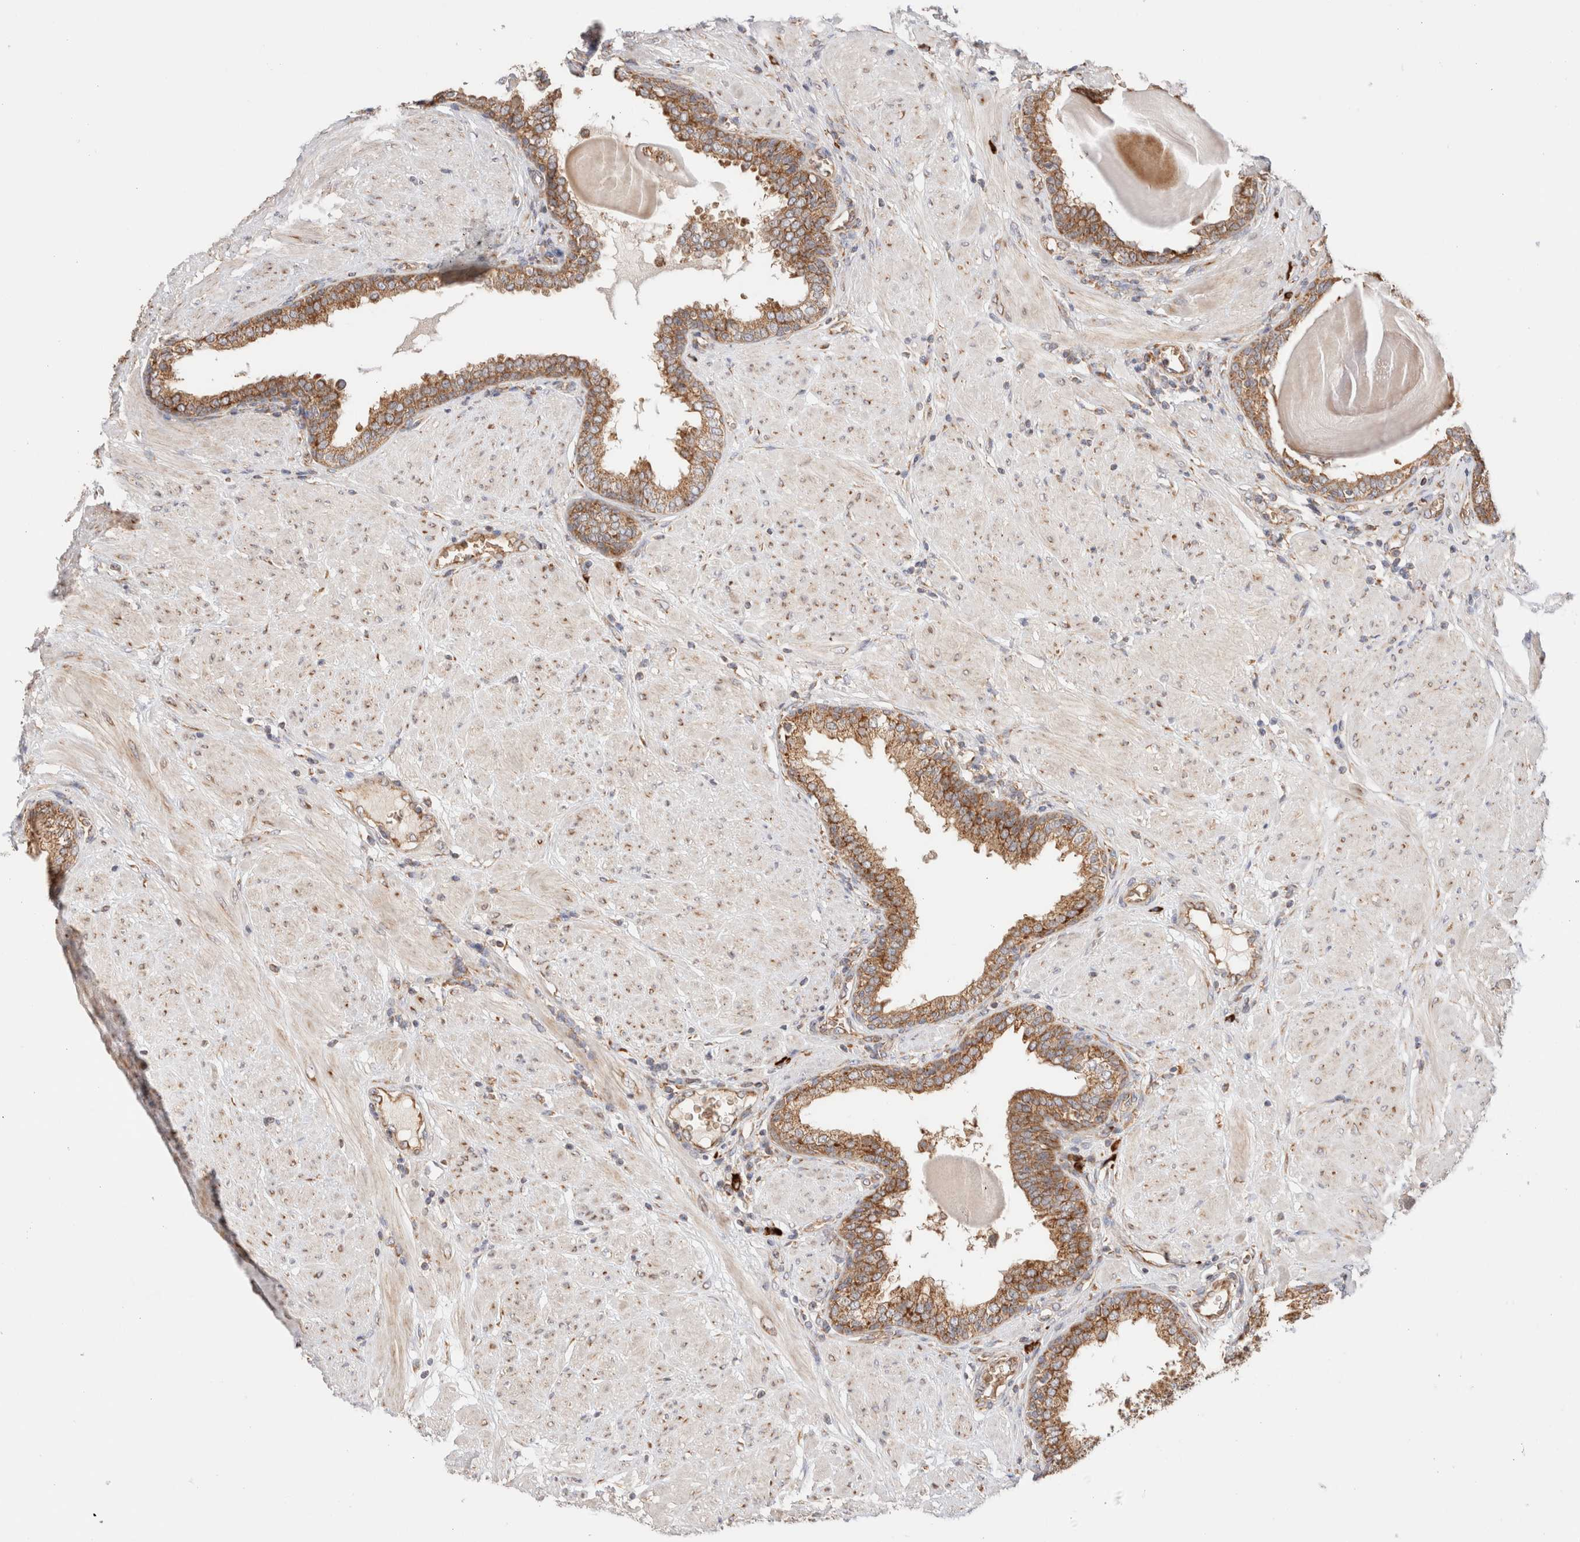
{"staining": {"intensity": "moderate", "quantity": ">75%", "location": "cytoplasmic/membranous"}, "tissue": "prostate", "cell_type": "Glandular cells", "image_type": "normal", "snomed": [{"axis": "morphology", "description": "Normal tissue, NOS"}, {"axis": "topography", "description": "Prostate"}], "caption": "IHC image of benign prostate: prostate stained using immunohistochemistry demonstrates medium levels of moderate protein expression localized specifically in the cytoplasmic/membranous of glandular cells, appearing as a cytoplasmic/membranous brown color.", "gene": "UTS2B", "patient": {"sex": "male", "age": 51}}